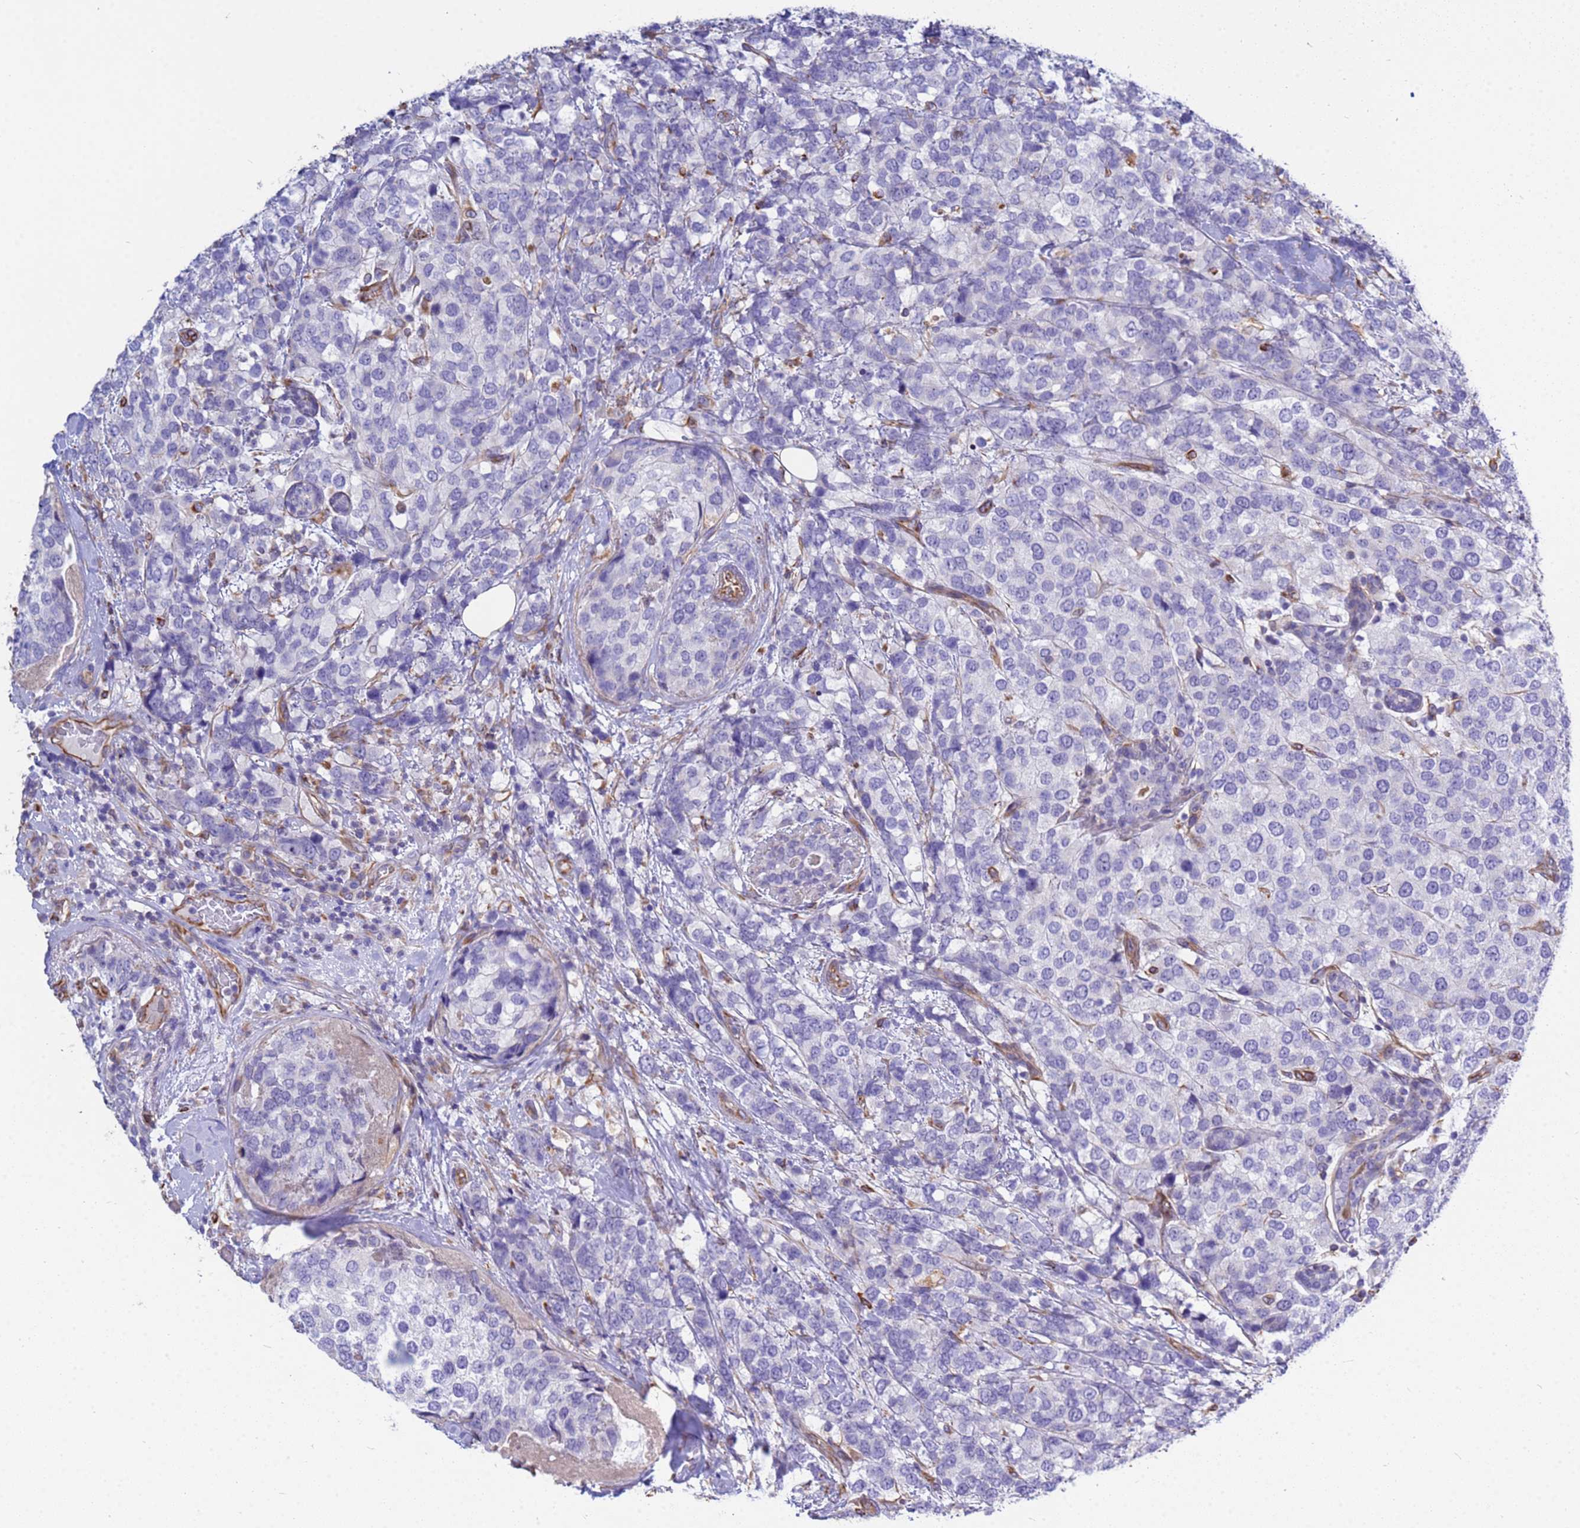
{"staining": {"intensity": "negative", "quantity": "none", "location": "none"}, "tissue": "breast cancer", "cell_type": "Tumor cells", "image_type": "cancer", "snomed": [{"axis": "morphology", "description": "Lobular carcinoma"}, {"axis": "topography", "description": "Breast"}], "caption": "This is a micrograph of IHC staining of lobular carcinoma (breast), which shows no expression in tumor cells.", "gene": "TCEAL3", "patient": {"sex": "female", "age": 59}}